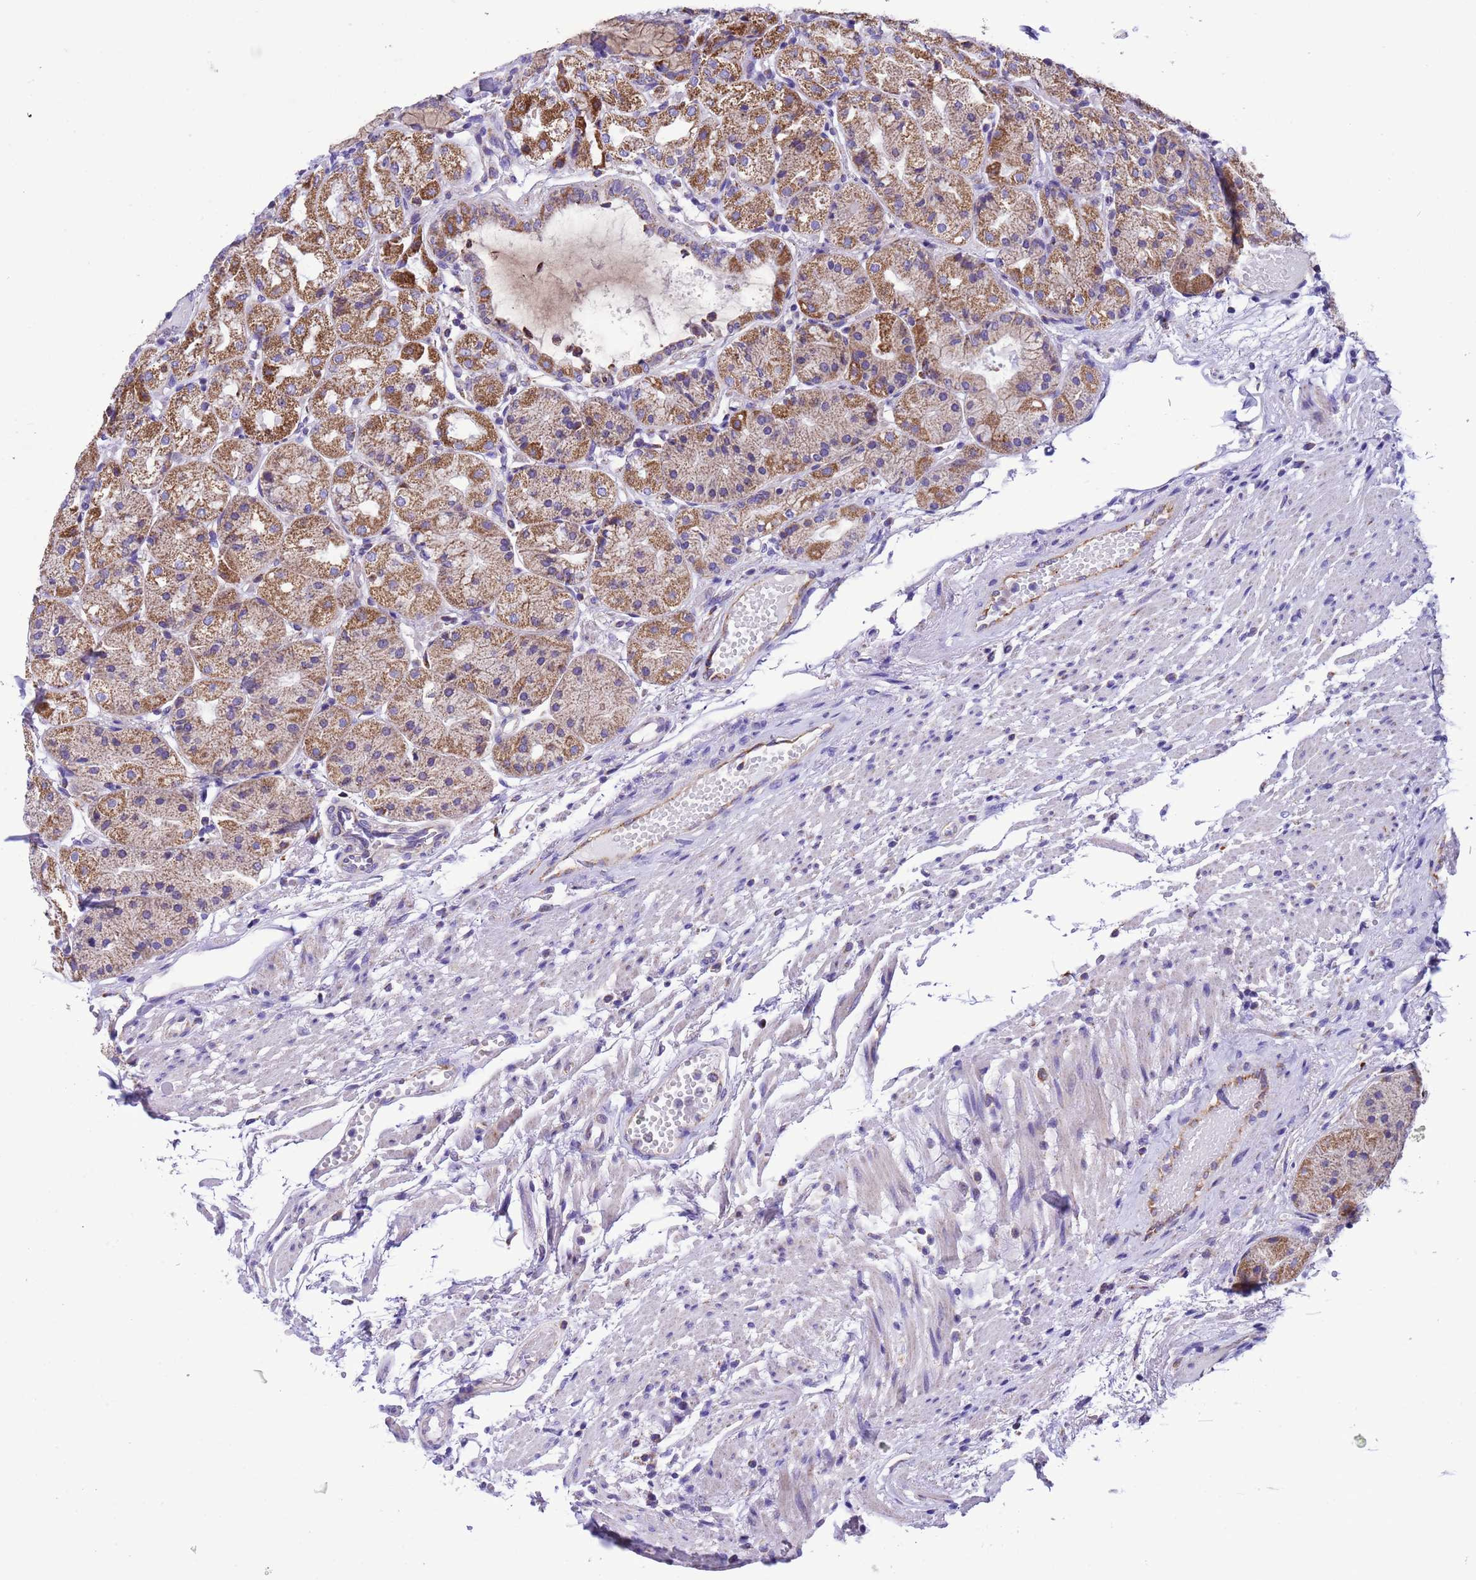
{"staining": {"intensity": "moderate", "quantity": ">75%", "location": "cytoplasmic/membranous"}, "tissue": "stomach", "cell_type": "Glandular cells", "image_type": "normal", "snomed": [{"axis": "morphology", "description": "Normal tissue, NOS"}, {"axis": "topography", "description": "Stomach, upper"}], "caption": "Glandular cells demonstrate medium levels of moderate cytoplasmic/membranous staining in approximately >75% of cells in normal stomach.", "gene": "CCDC191", "patient": {"sex": "male", "age": 72}}